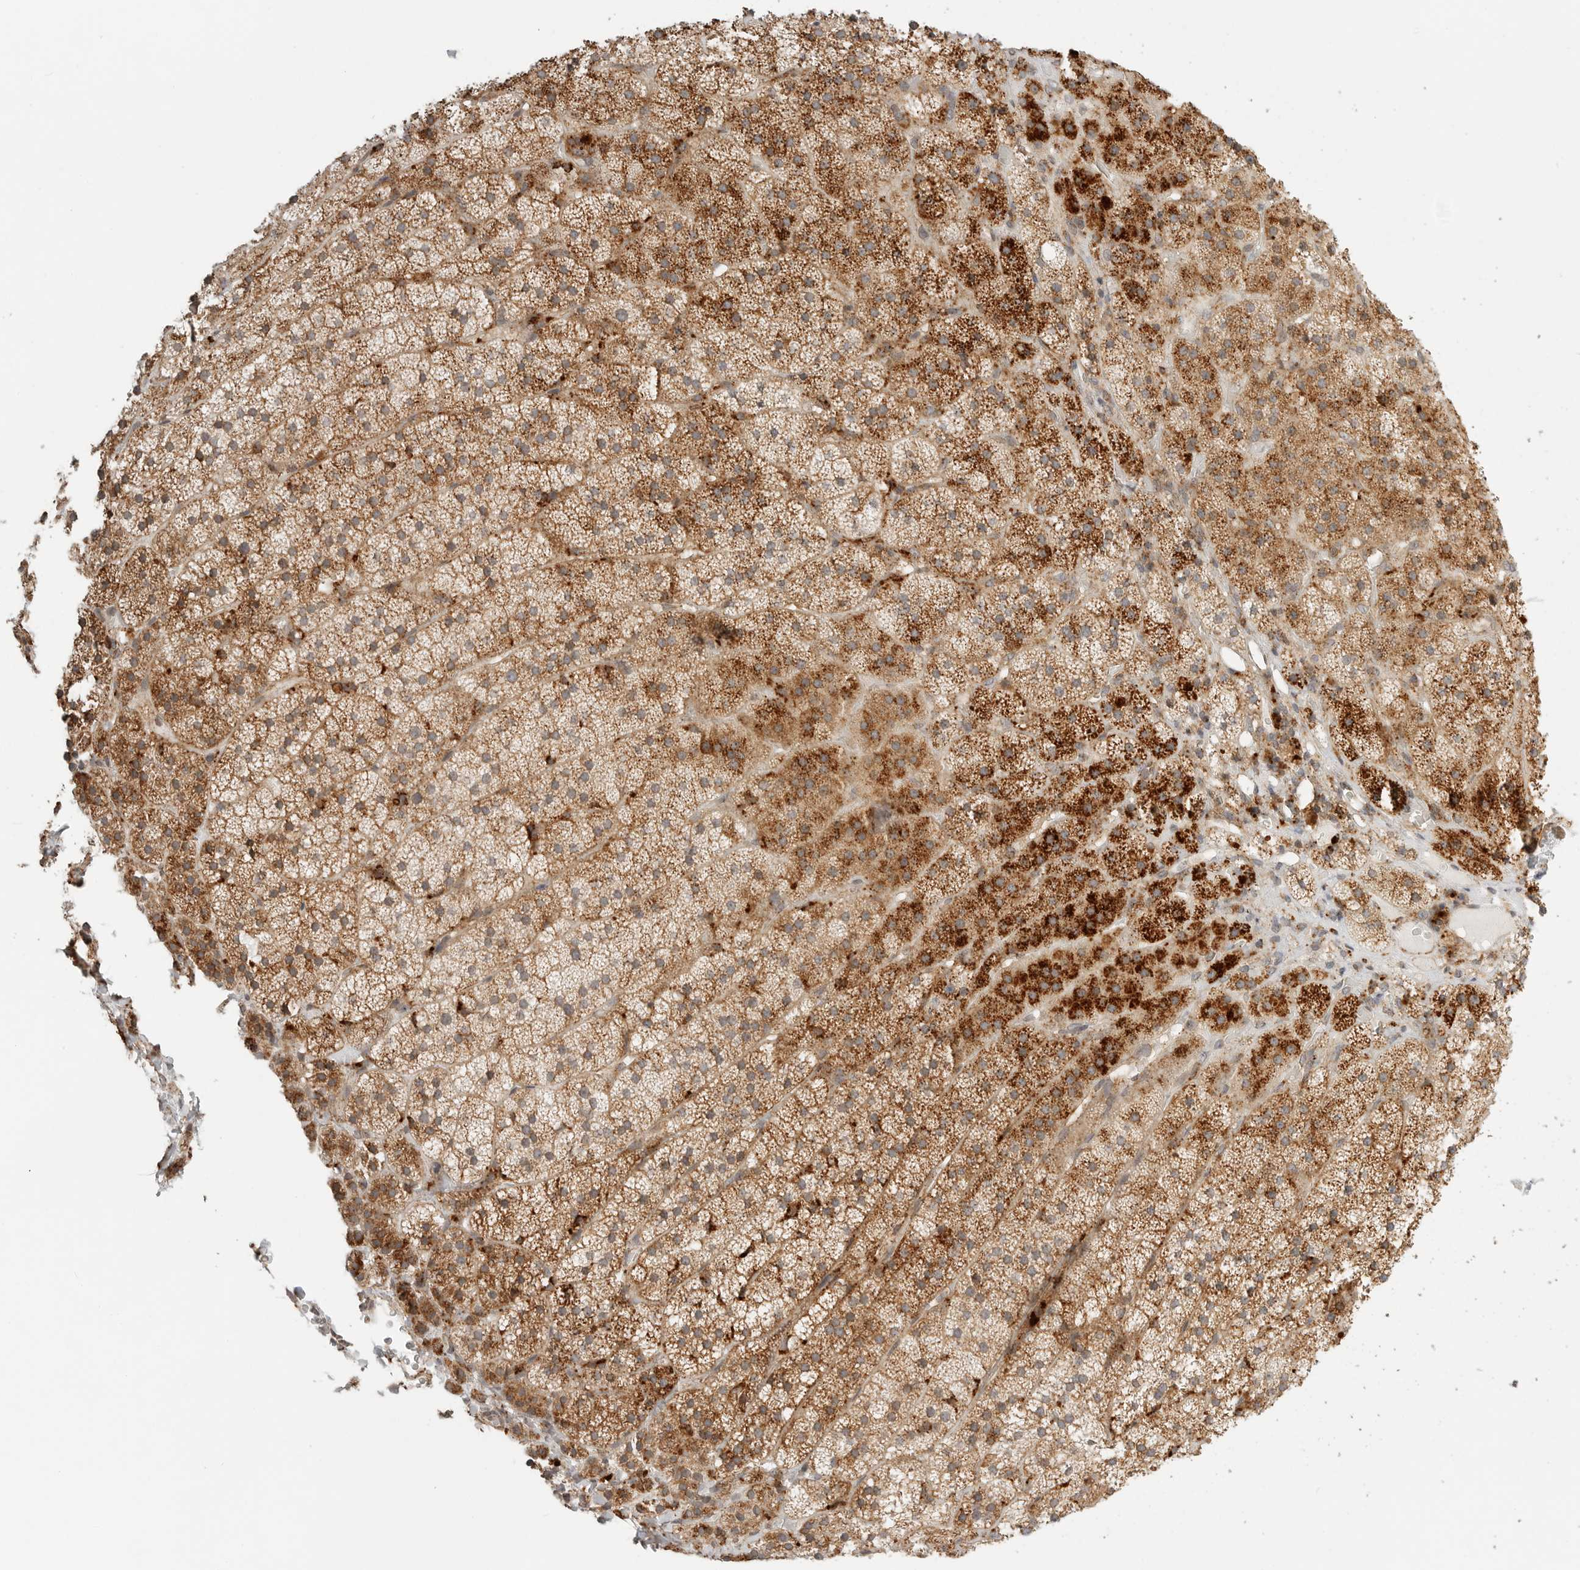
{"staining": {"intensity": "strong", "quantity": ">75%", "location": "cytoplasmic/membranous"}, "tissue": "adrenal gland", "cell_type": "Glandular cells", "image_type": "normal", "snomed": [{"axis": "morphology", "description": "Normal tissue, NOS"}, {"axis": "topography", "description": "Adrenal gland"}], "caption": "DAB immunohistochemical staining of unremarkable human adrenal gland exhibits strong cytoplasmic/membranous protein staining in about >75% of glandular cells. The staining was performed using DAB to visualize the protein expression in brown, while the nuclei were stained in blue with hematoxylin (Magnification: 20x).", "gene": "IDUA", "patient": {"sex": "female", "age": 44}}